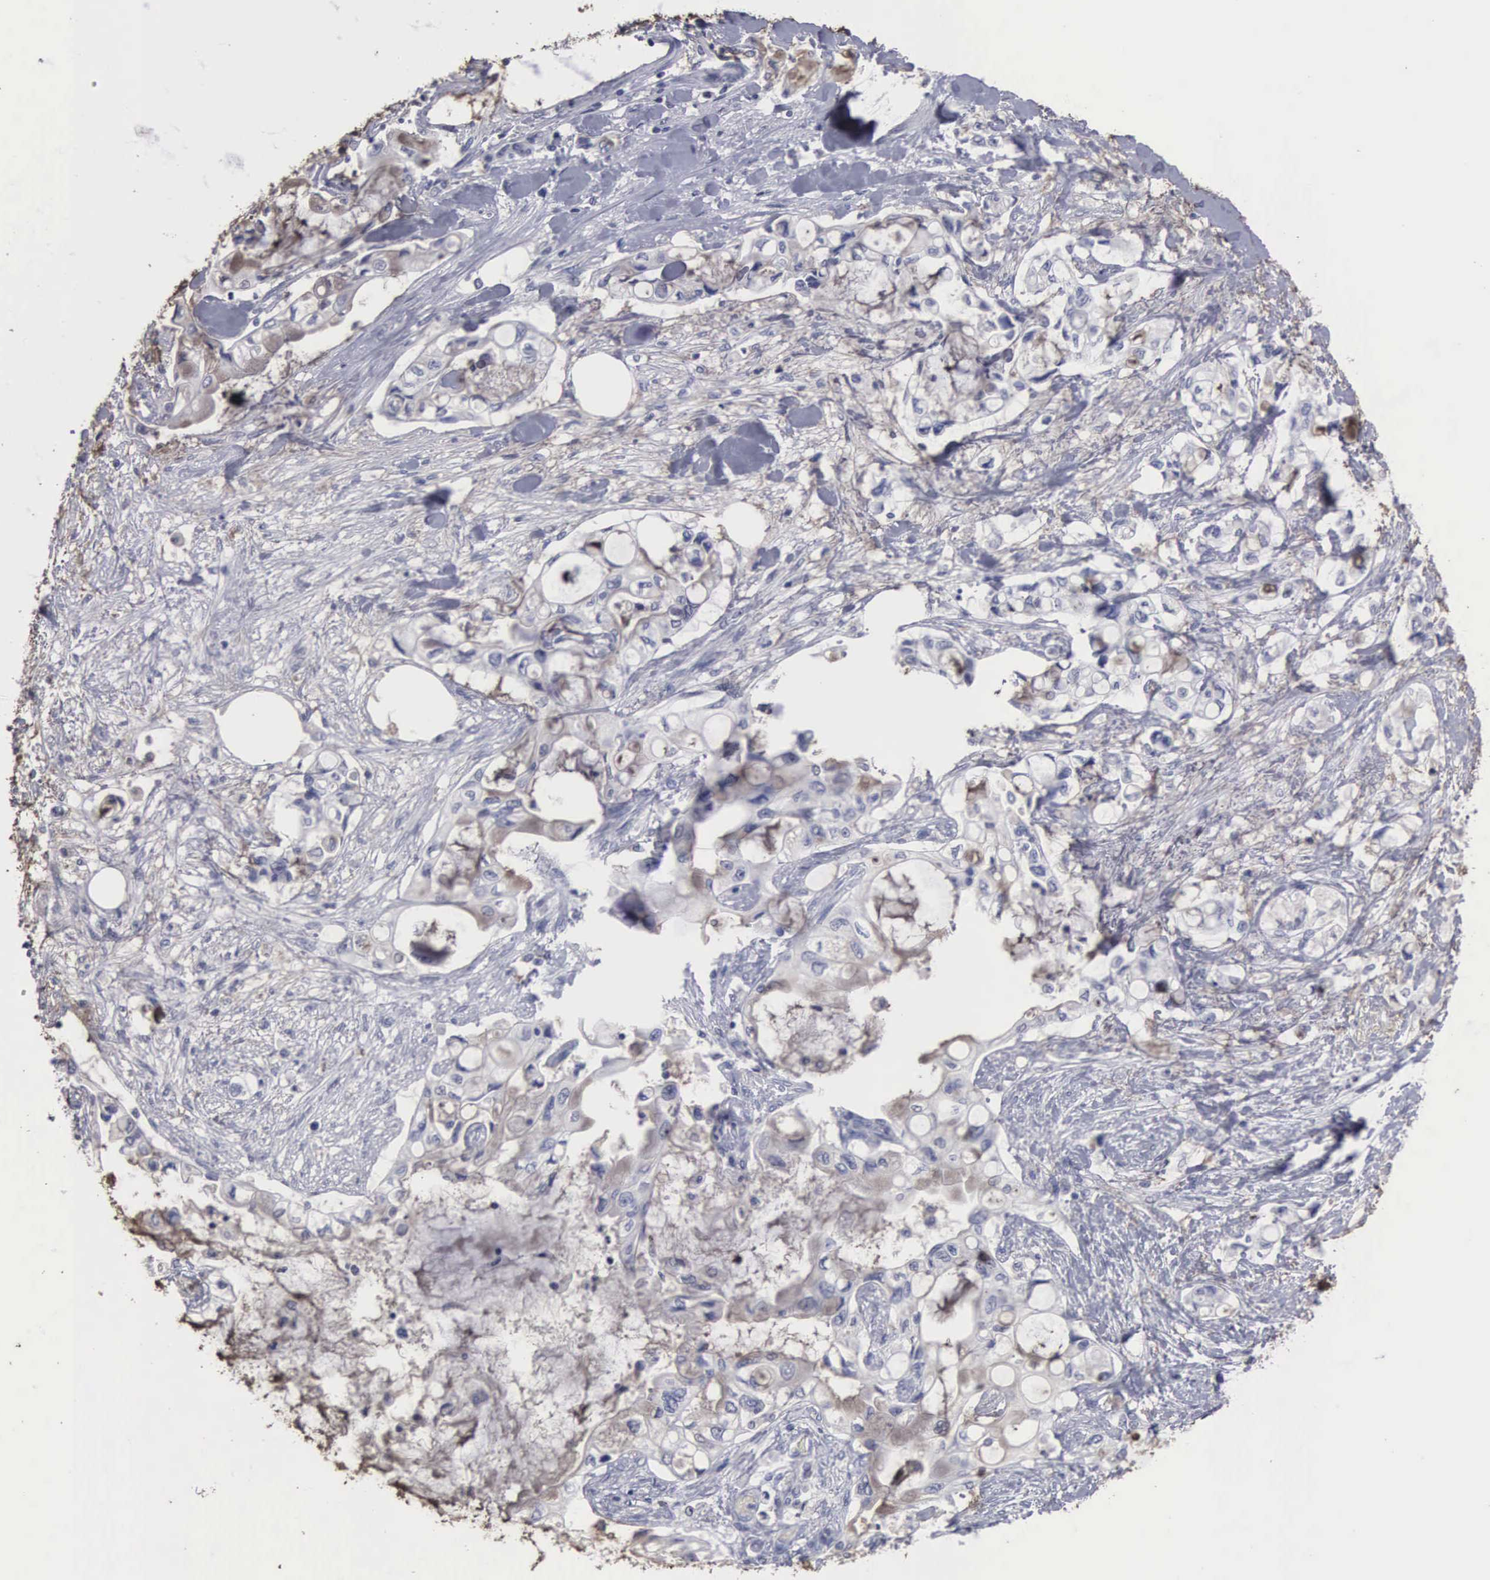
{"staining": {"intensity": "weak", "quantity": "<25%", "location": "cytoplasmic/membranous"}, "tissue": "pancreatic cancer", "cell_type": "Tumor cells", "image_type": "cancer", "snomed": [{"axis": "morphology", "description": "Adenocarcinoma, NOS"}, {"axis": "topography", "description": "Pancreas"}], "caption": "The micrograph displays no staining of tumor cells in adenocarcinoma (pancreatic). The staining was performed using DAB to visualize the protein expression in brown, while the nuclei were stained in blue with hematoxylin (Magnification: 20x).", "gene": "UPB1", "patient": {"sex": "female", "age": 70}}